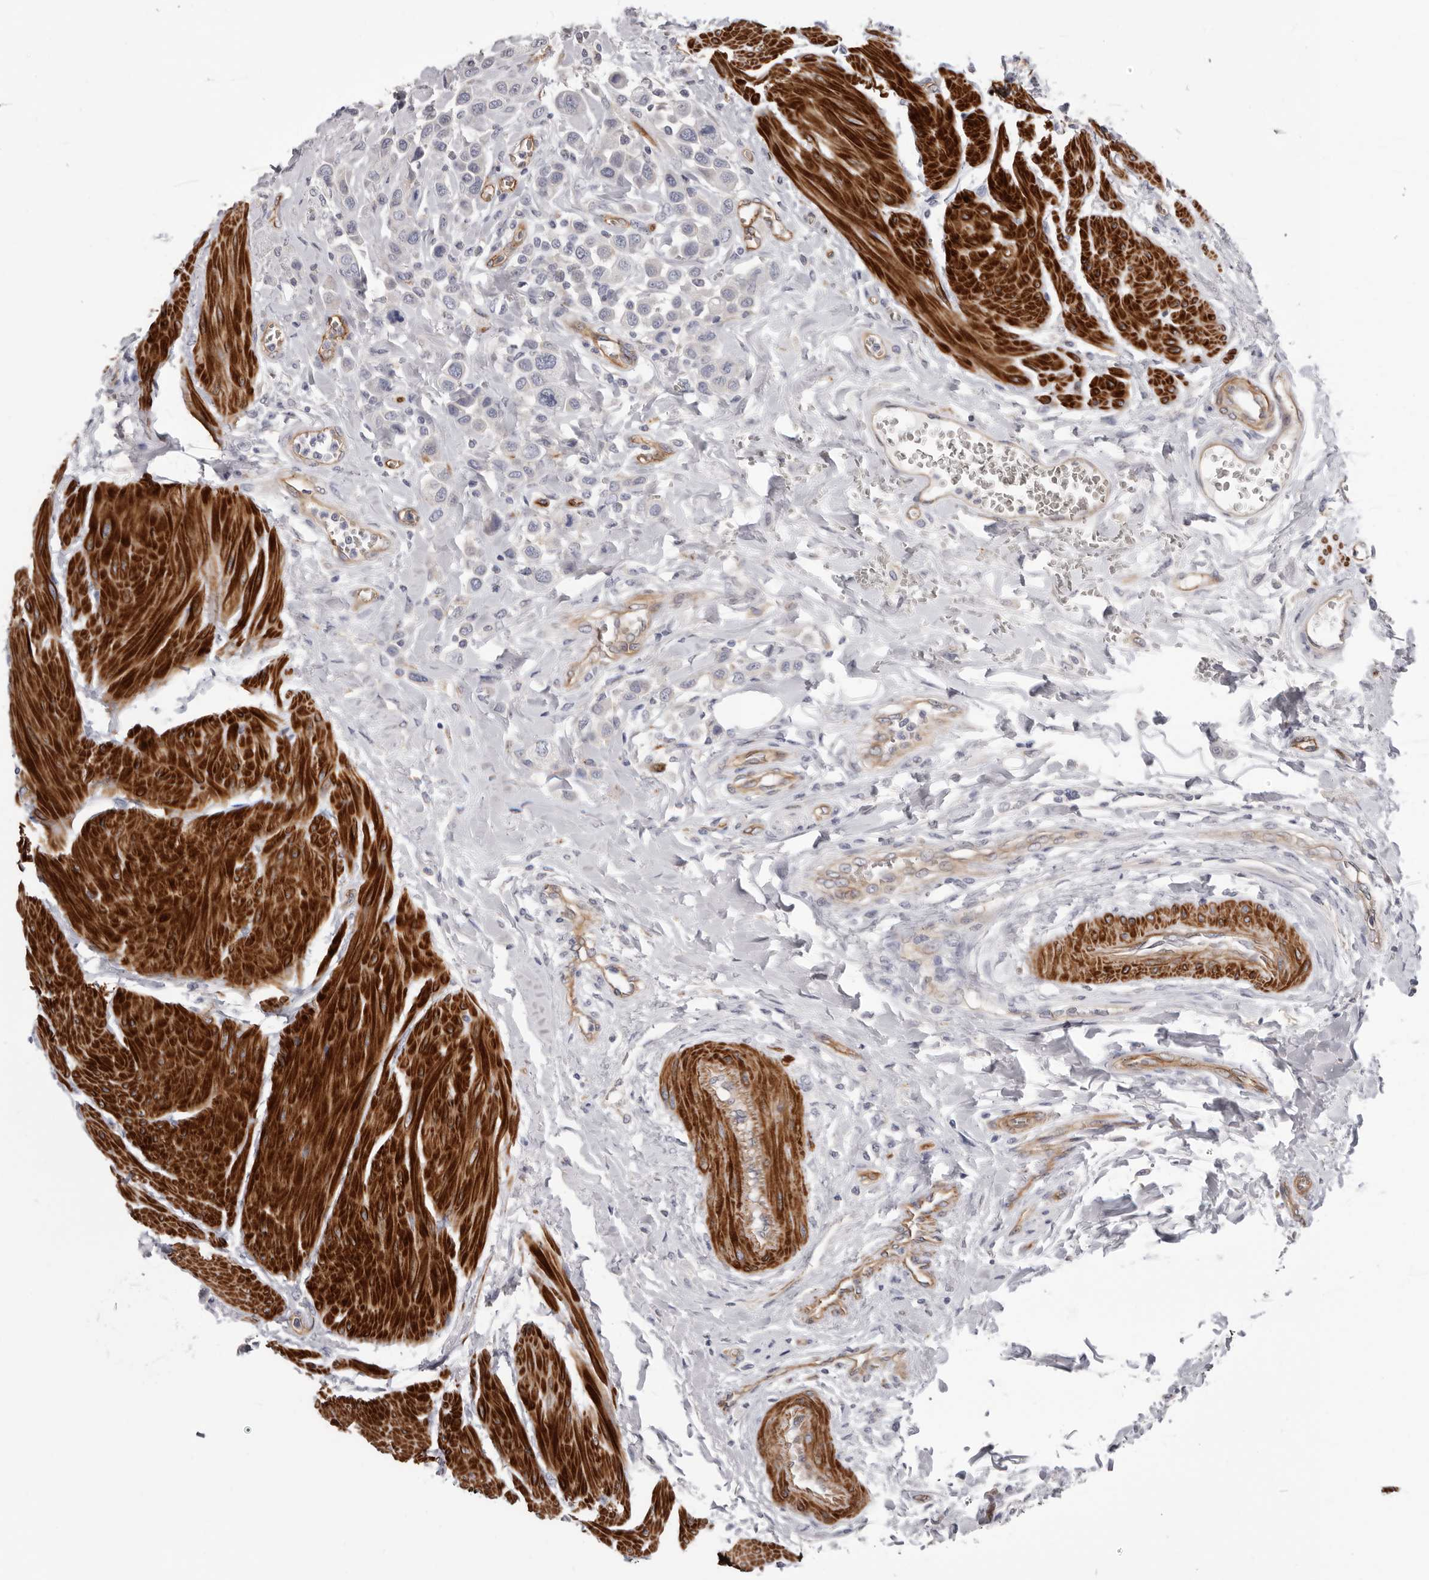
{"staining": {"intensity": "negative", "quantity": "none", "location": "none"}, "tissue": "urothelial cancer", "cell_type": "Tumor cells", "image_type": "cancer", "snomed": [{"axis": "morphology", "description": "Urothelial carcinoma, High grade"}, {"axis": "topography", "description": "Urinary bladder"}], "caption": "Protein analysis of urothelial cancer demonstrates no significant expression in tumor cells.", "gene": "ADGRL4", "patient": {"sex": "male", "age": 50}}